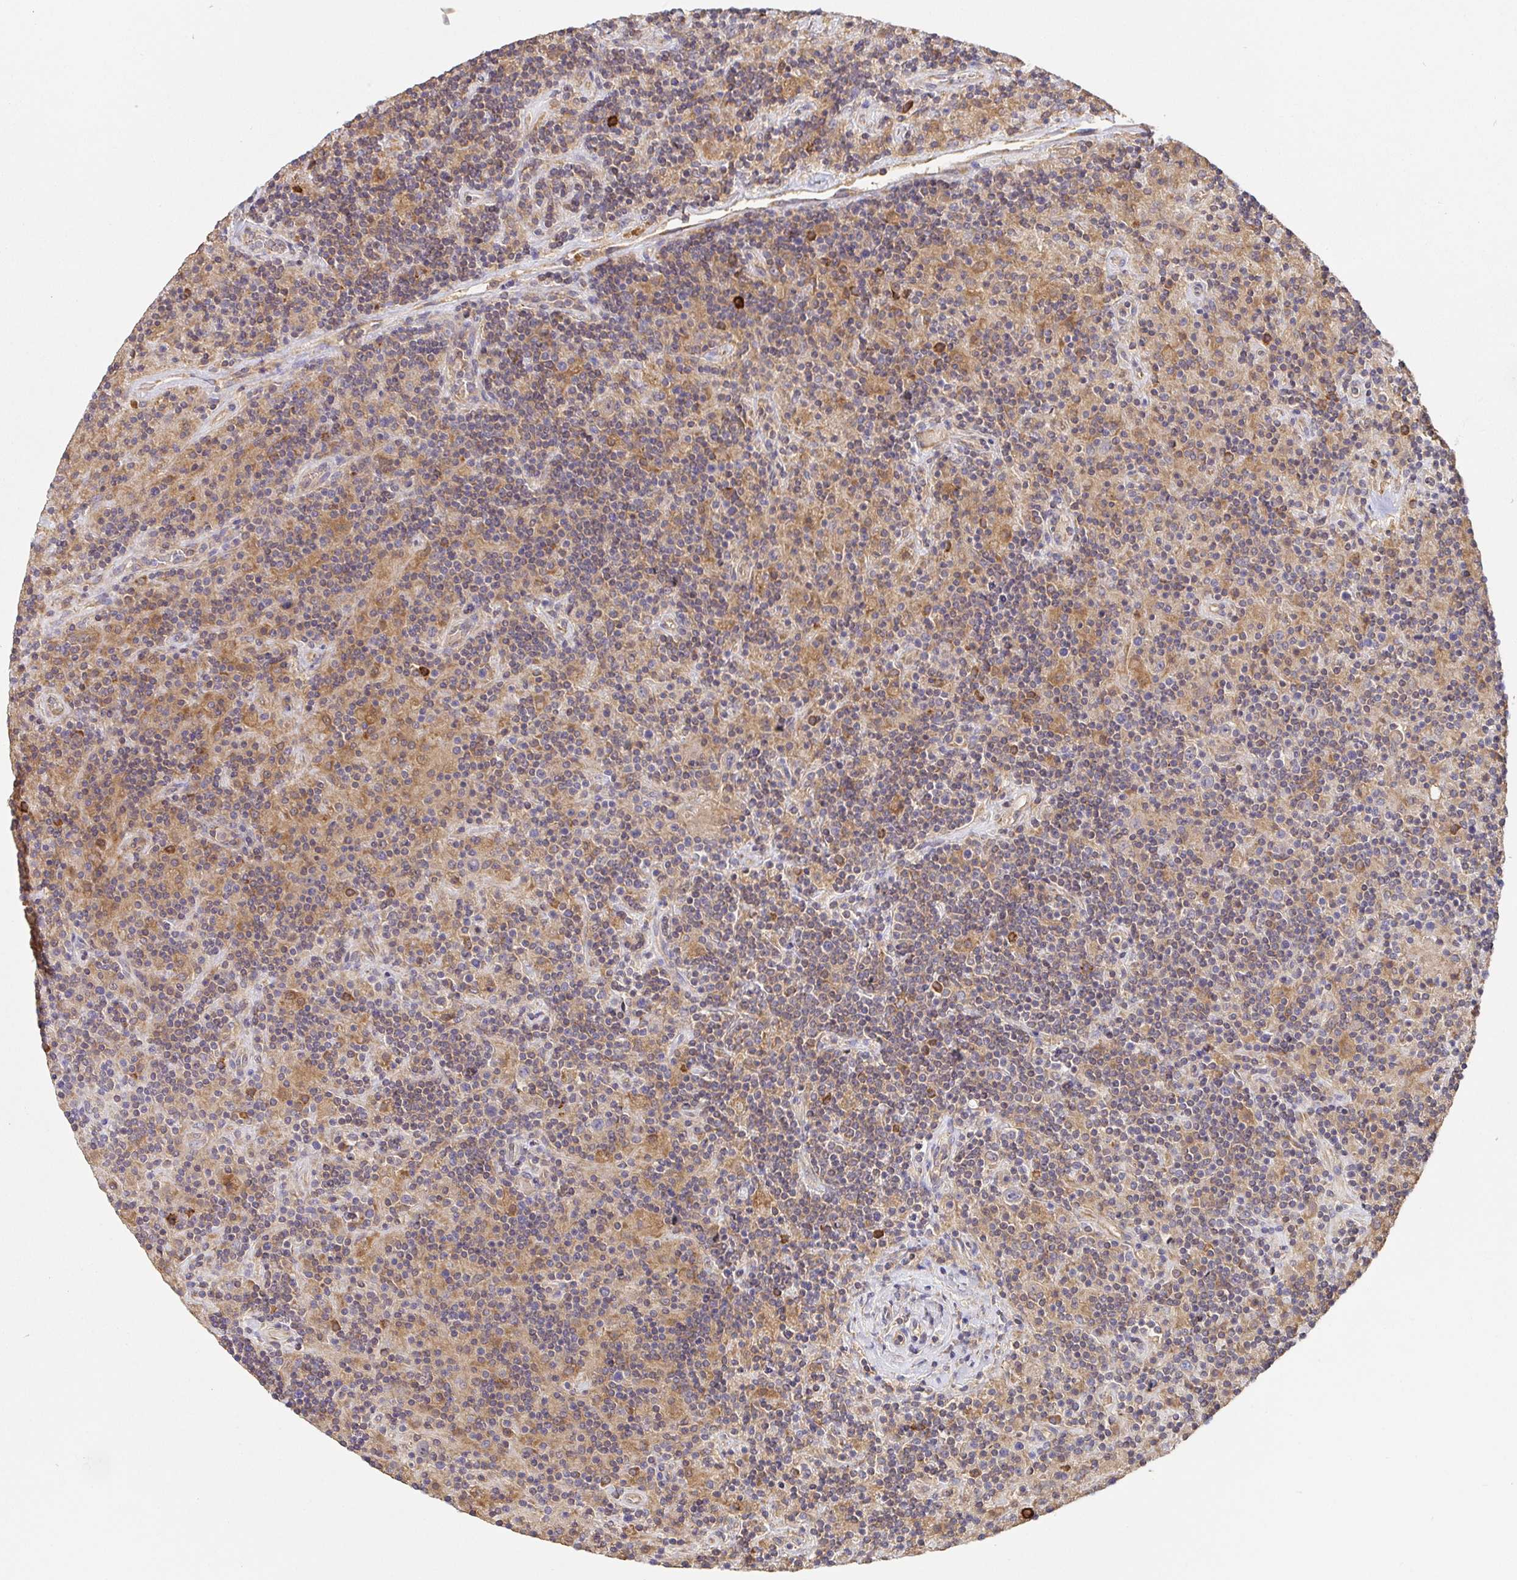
{"staining": {"intensity": "weak", "quantity": ">75%", "location": "cytoplasmic/membranous"}, "tissue": "lymphoma", "cell_type": "Tumor cells", "image_type": "cancer", "snomed": [{"axis": "morphology", "description": "Hodgkin's disease, NOS"}, {"axis": "topography", "description": "Lymph node"}], "caption": "A brown stain highlights weak cytoplasmic/membranous positivity of a protein in human lymphoma tumor cells.", "gene": "HAGH", "patient": {"sex": "male", "age": 70}}